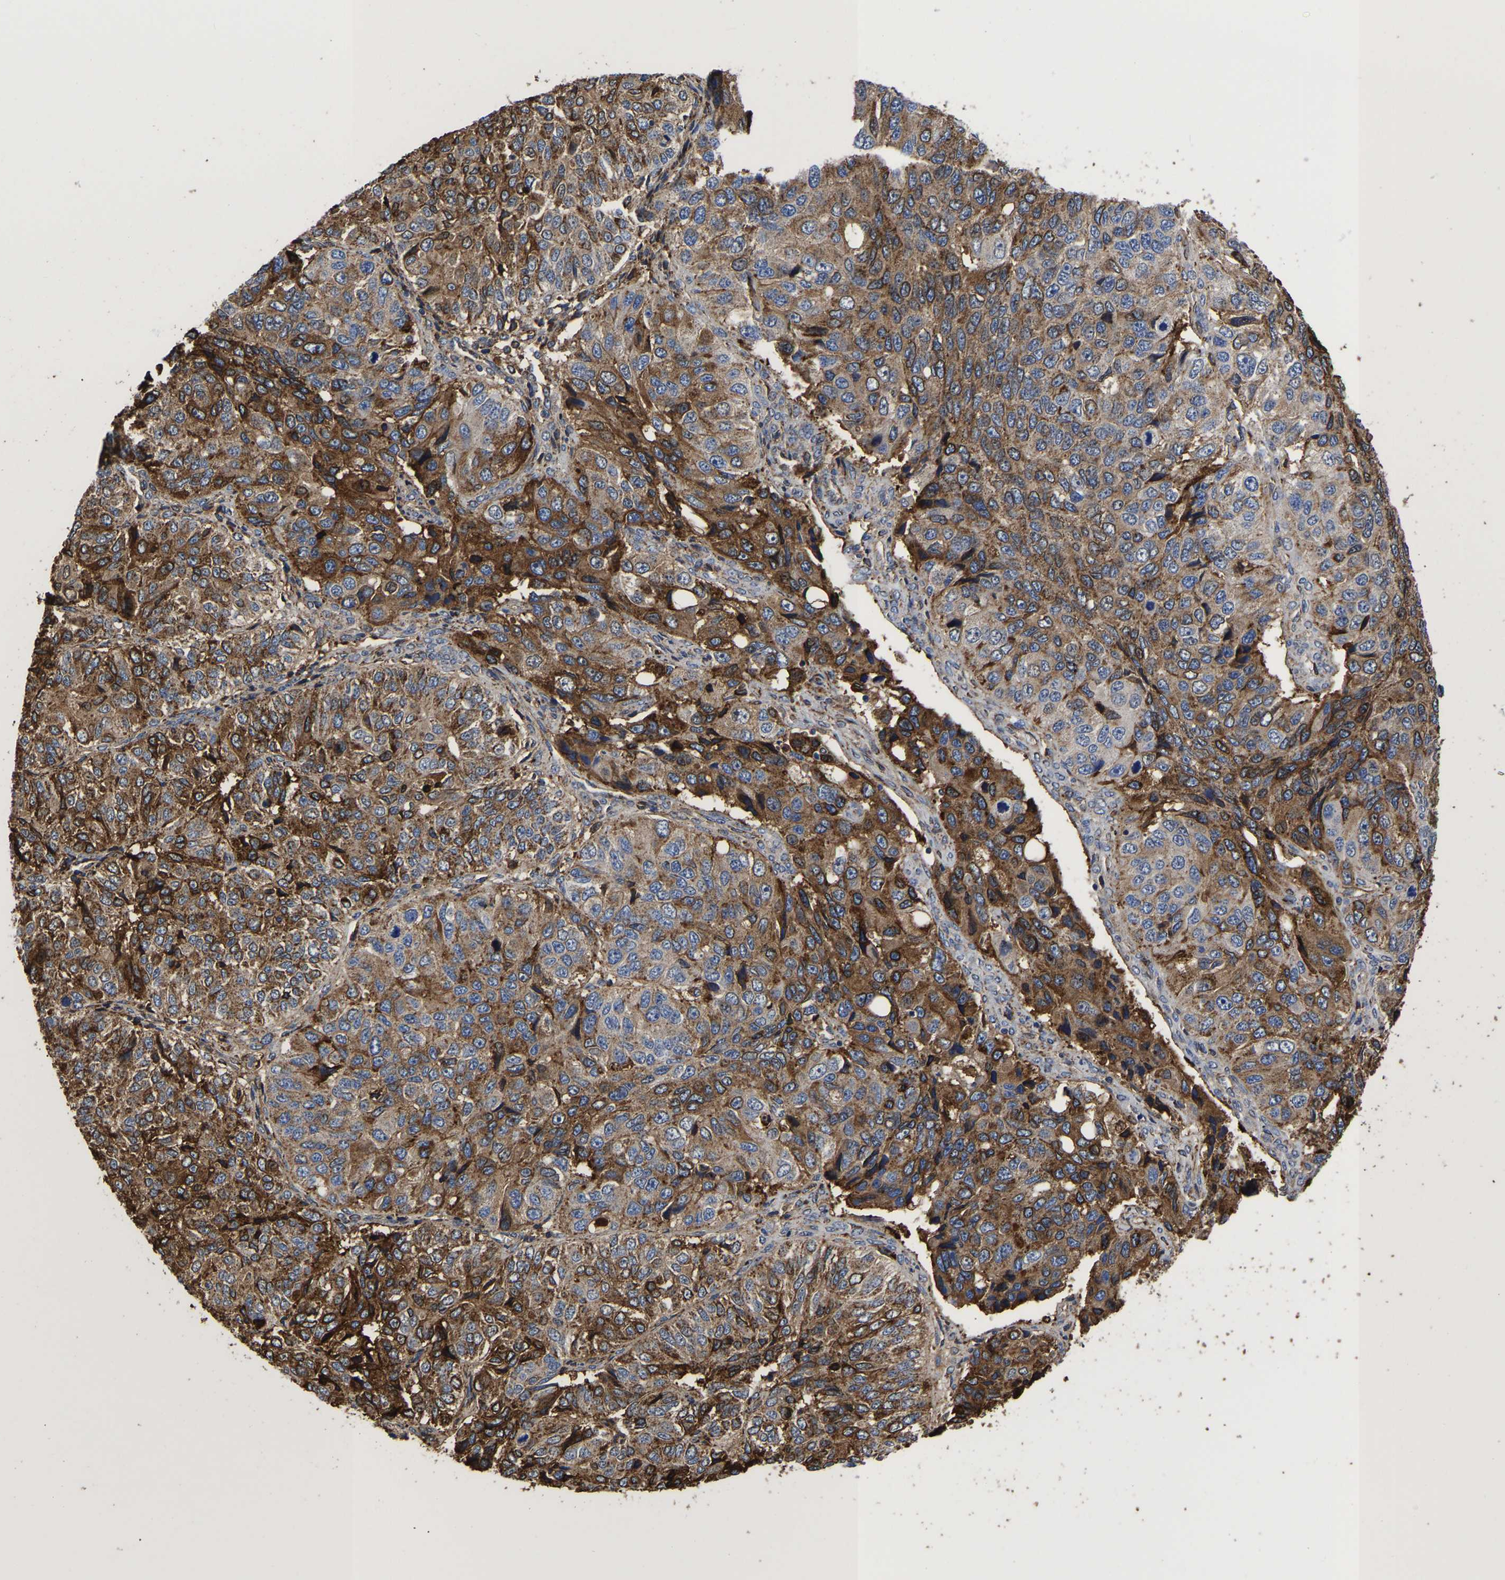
{"staining": {"intensity": "strong", "quantity": "25%-75%", "location": "cytoplasmic/membranous"}, "tissue": "ovarian cancer", "cell_type": "Tumor cells", "image_type": "cancer", "snomed": [{"axis": "morphology", "description": "Carcinoma, endometroid"}, {"axis": "topography", "description": "Ovary"}], "caption": "The immunohistochemical stain labels strong cytoplasmic/membranous positivity in tumor cells of ovarian cancer (endometroid carcinoma) tissue.", "gene": "LIF", "patient": {"sex": "female", "age": 51}}